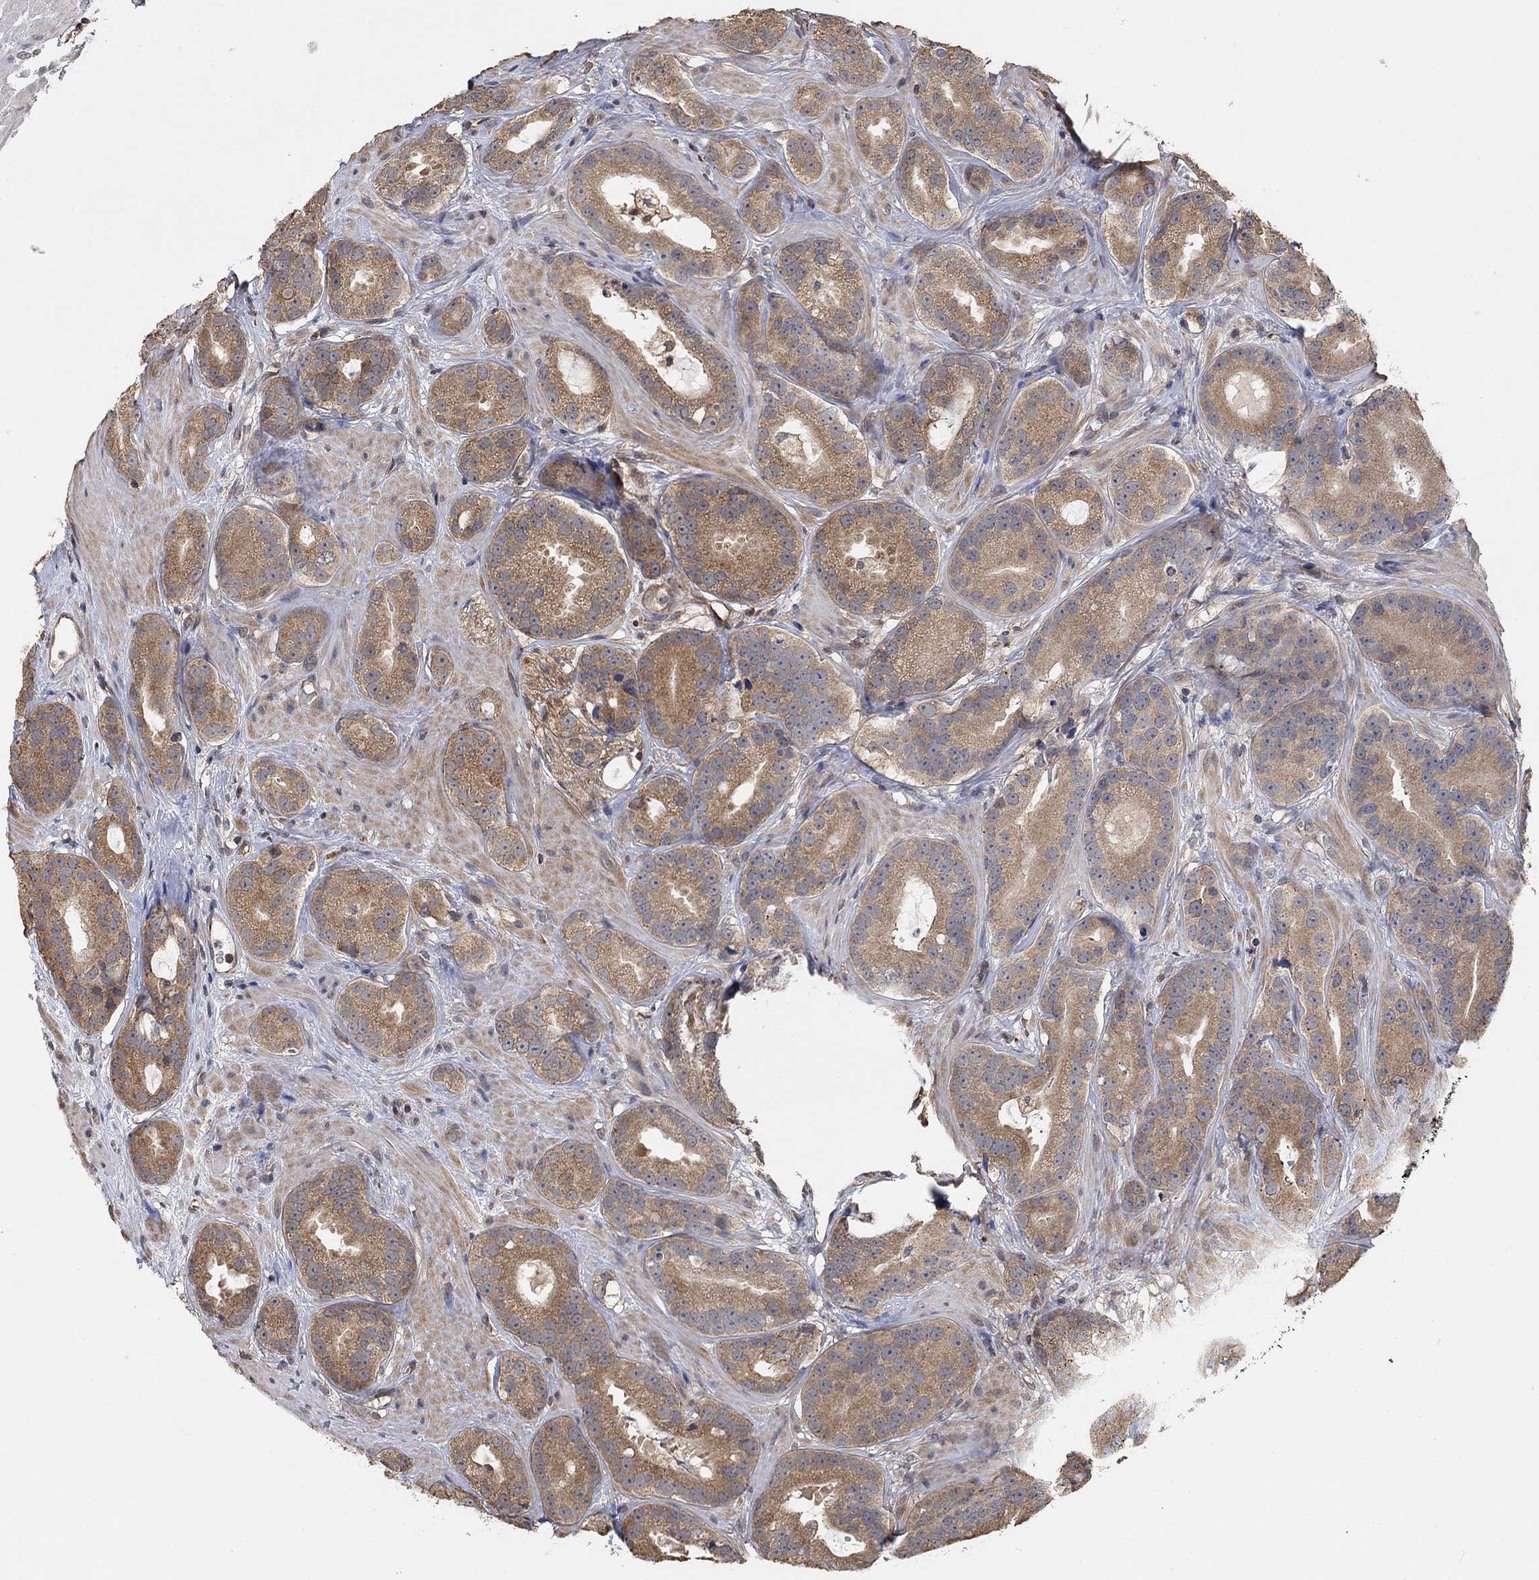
{"staining": {"intensity": "moderate", "quantity": "25%-75%", "location": "cytoplasmic/membranous"}, "tissue": "prostate cancer", "cell_type": "Tumor cells", "image_type": "cancer", "snomed": [{"axis": "morphology", "description": "Adenocarcinoma, NOS"}, {"axis": "topography", "description": "Prostate"}], "caption": "A micrograph of adenocarcinoma (prostate) stained for a protein exhibits moderate cytoplasmic/membranous brown staining in tumor cells.", "gene": "UNC5B", "patient": {"sex": "male", "age": 69}}